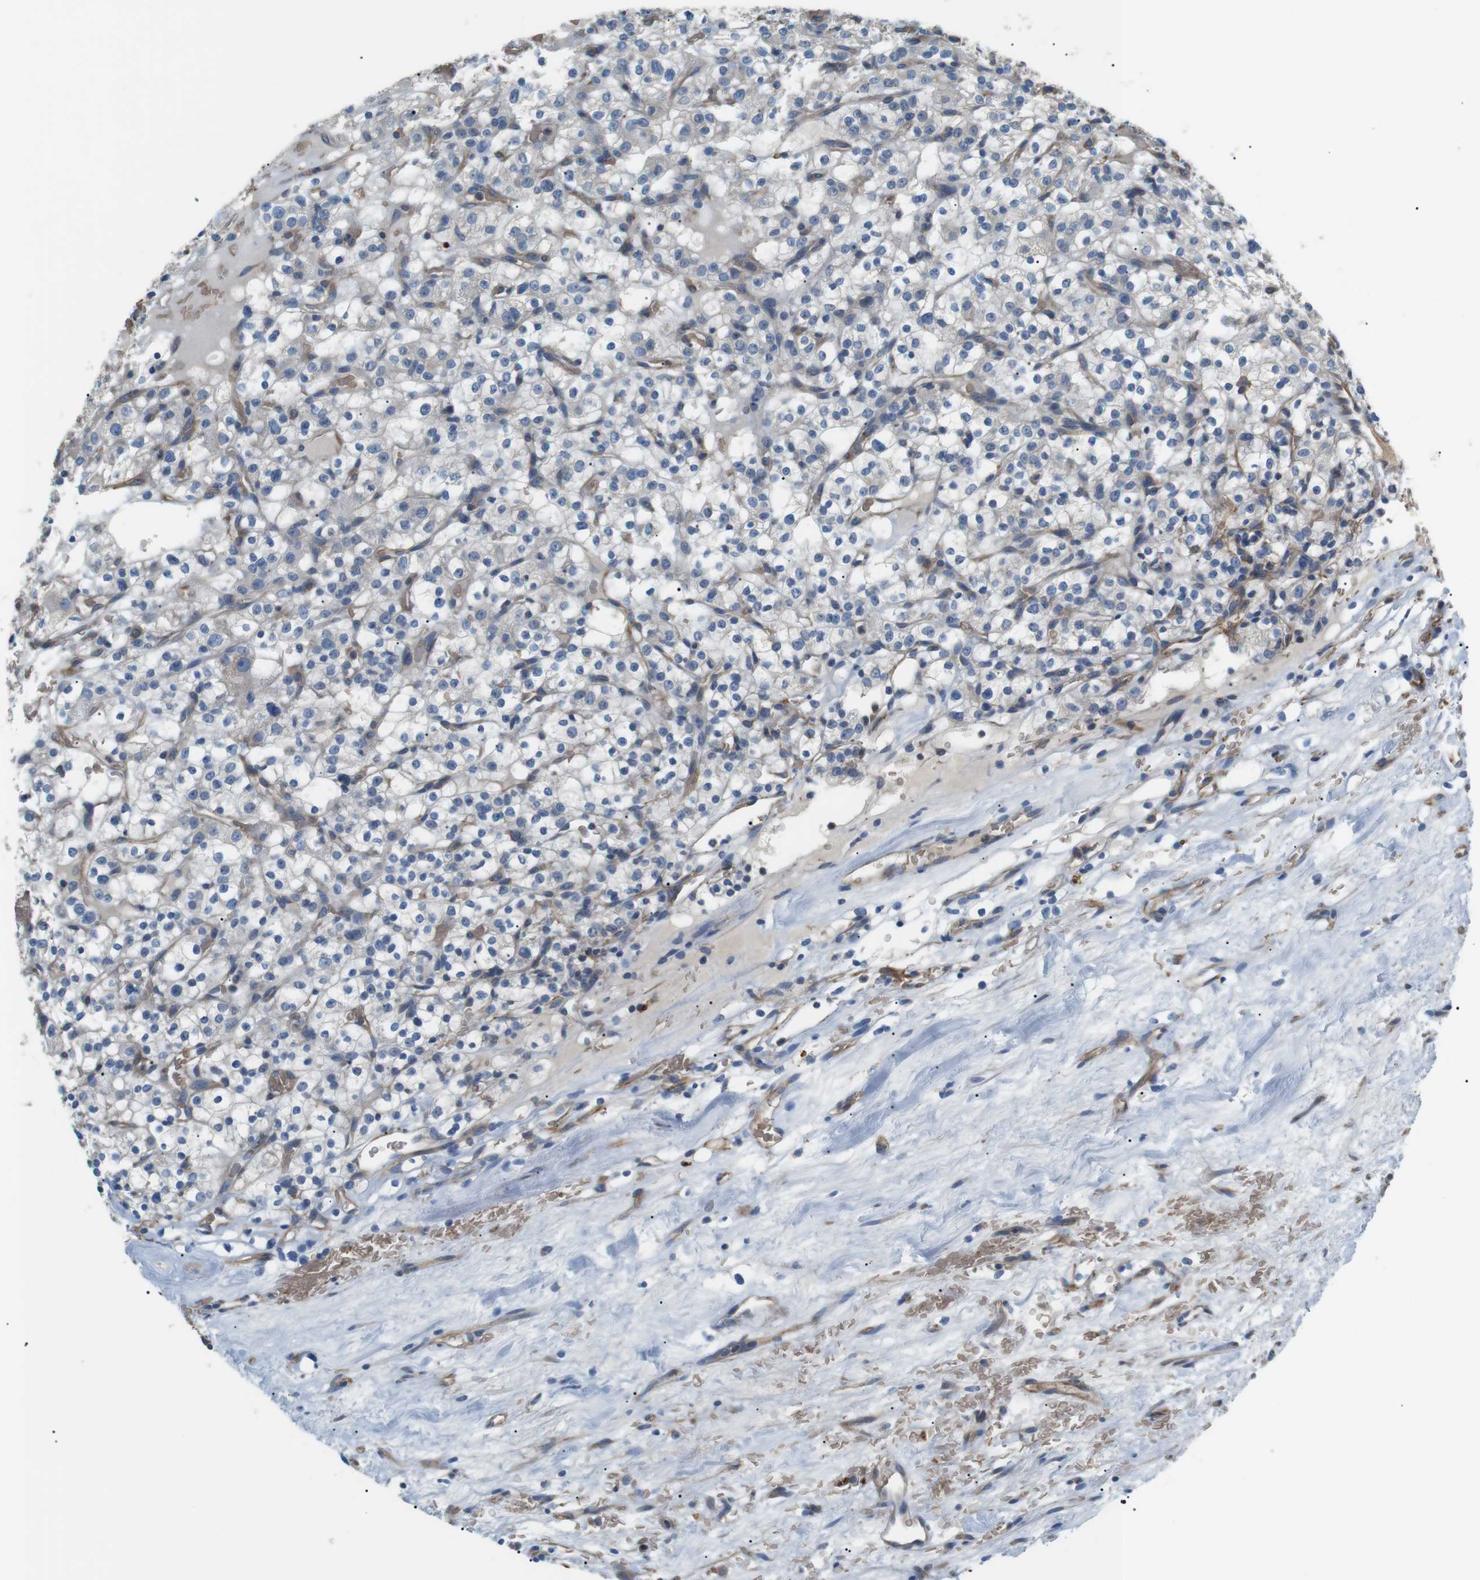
{"staining": {"intensity": "negative", "quantity": "none", "location": "none"}, "tissue": "renal cancer", "cell_type": "Tumor cells", "image_type": "cancer", "snomed": [{"axis": "morphology", "description": "Normal tissue, NOS"}, {"axis": "morphology", "description": "Adenocarcinoma, NOS"}, {"axis": "topography", "description": "Kidney"}], "caption": "A histopathology image of renal adenocarcinoma stained for a protein demonstrates no brown staining in tumor cells.", "gene": "ADCY10", "patient": {"sex": "female", "age": 72}}